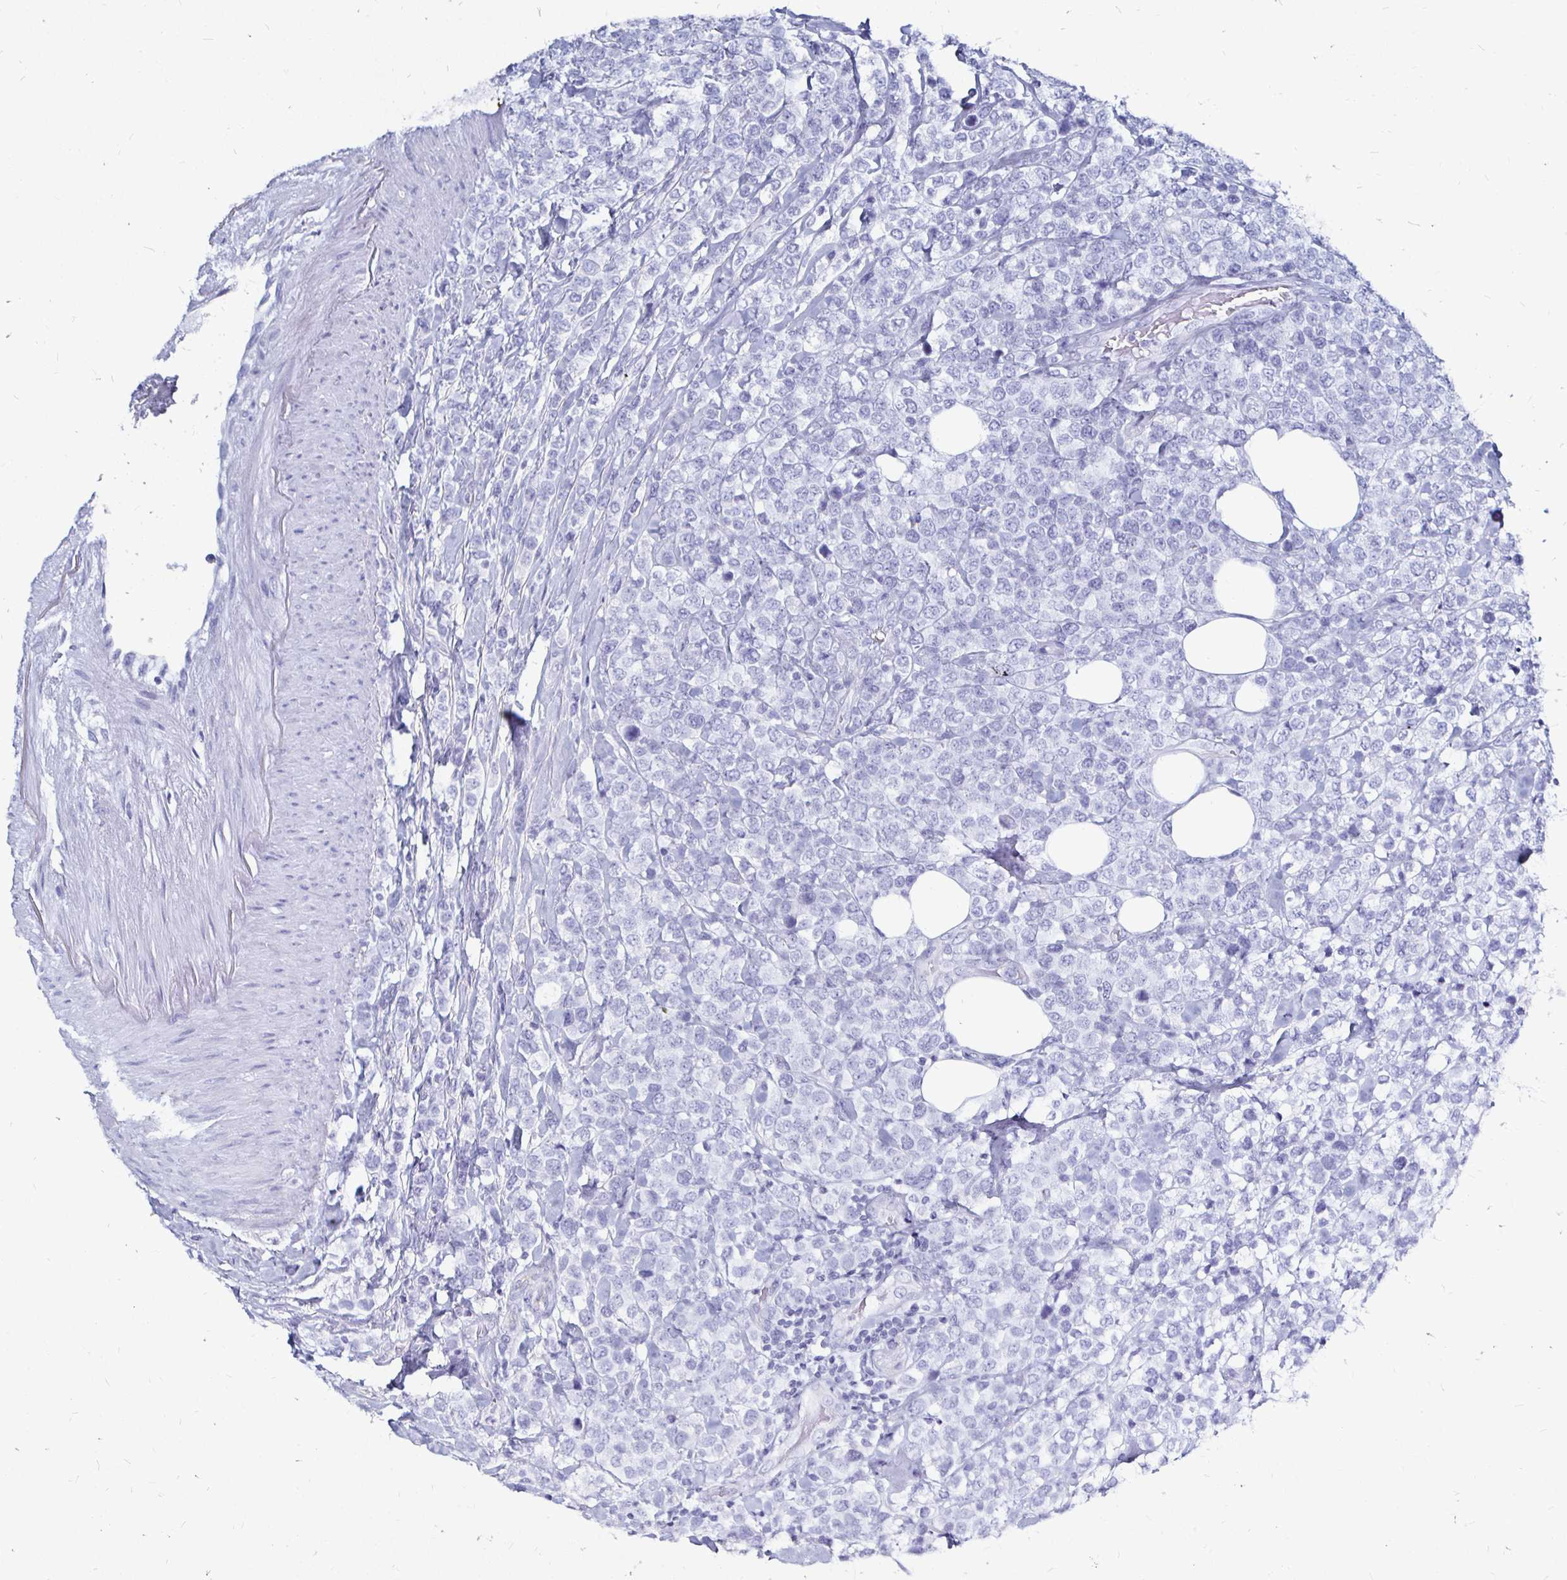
{"staining": {"intensity": "negative", "quantity": "none", "location": "none"}, "tissue": "lymphoma", "cell_type": "Tumor cells", "image_type": "cancer", "snomed": [{"axis": "morphology", "description": "Malignant lymphoma, non-Hodgkin's type, High grade"}, {"axis": "topography", "description": "Soft tissue"}], "caption": "Tumor cells show no significant protein expression in high-grade malignant lymphoma, non-Hodgkin's type. (DAB (3,3'-diaminobenzidine) immunohistochemistry (IHC) with hematoxylin counter stain).", "gene": "LUZP4", "patient": {"sex": "female", "age": 56}}